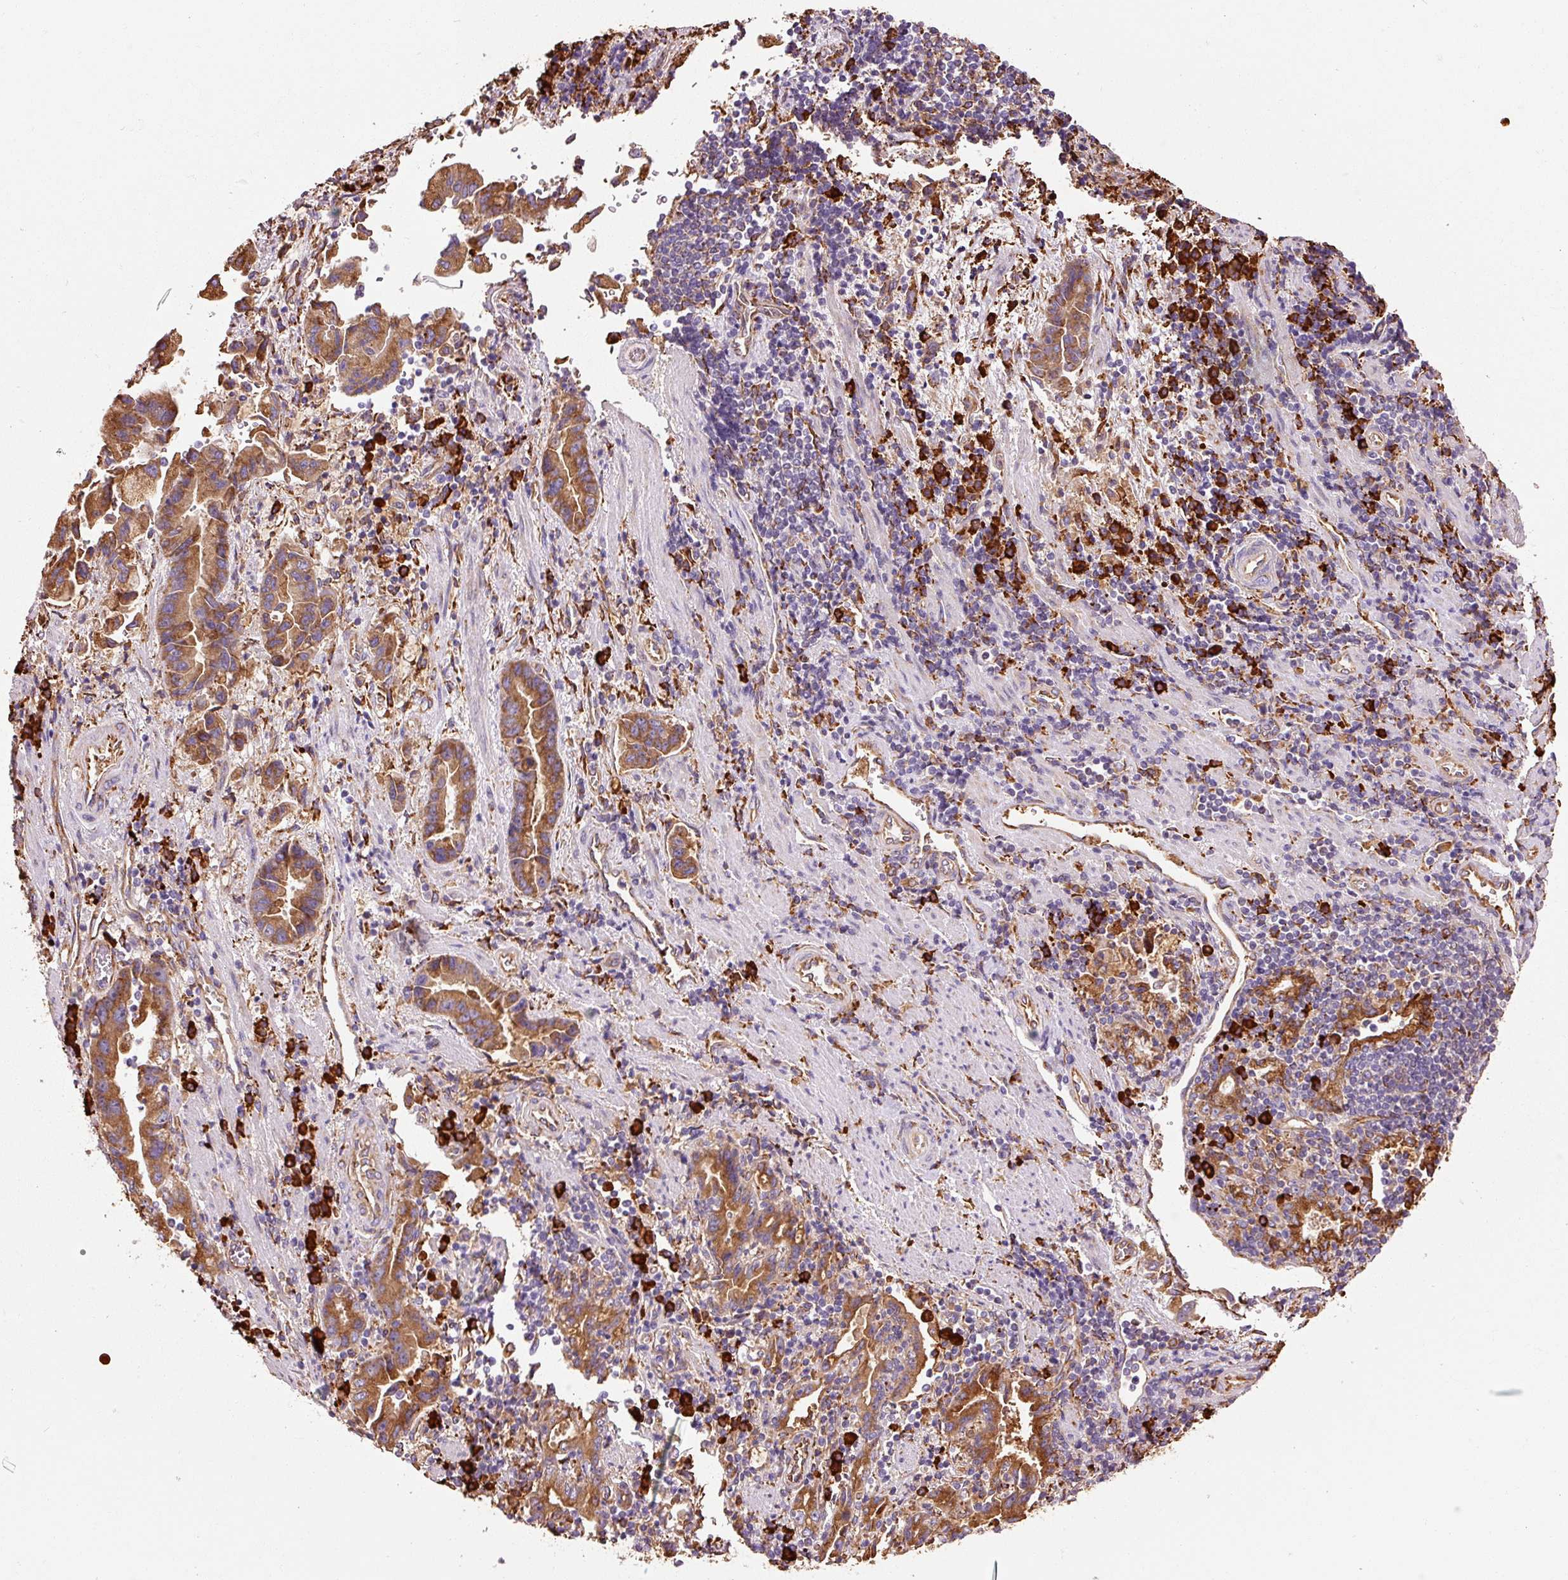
{"staining": {"intensity": "moderate", "quantity": ">75%", "location": "cytoplasmic/membranous"}, "tissue": "stomach cancer", "cell_type": "Tumor cells", "image_type": "cancer", "snomed": [{"axis": "morphology", "description": "Adenocarcinoma, NOS"}, {"axis": "topography", "description": "Stomach"}], "caption": "Moderate cytoplasmic/membranous protein staining is identified in approximately >75% of tumor cells in stomach adenocarcinoma.", "gene": "KLC1", "patient": {"sex": "male", "age": 62}}